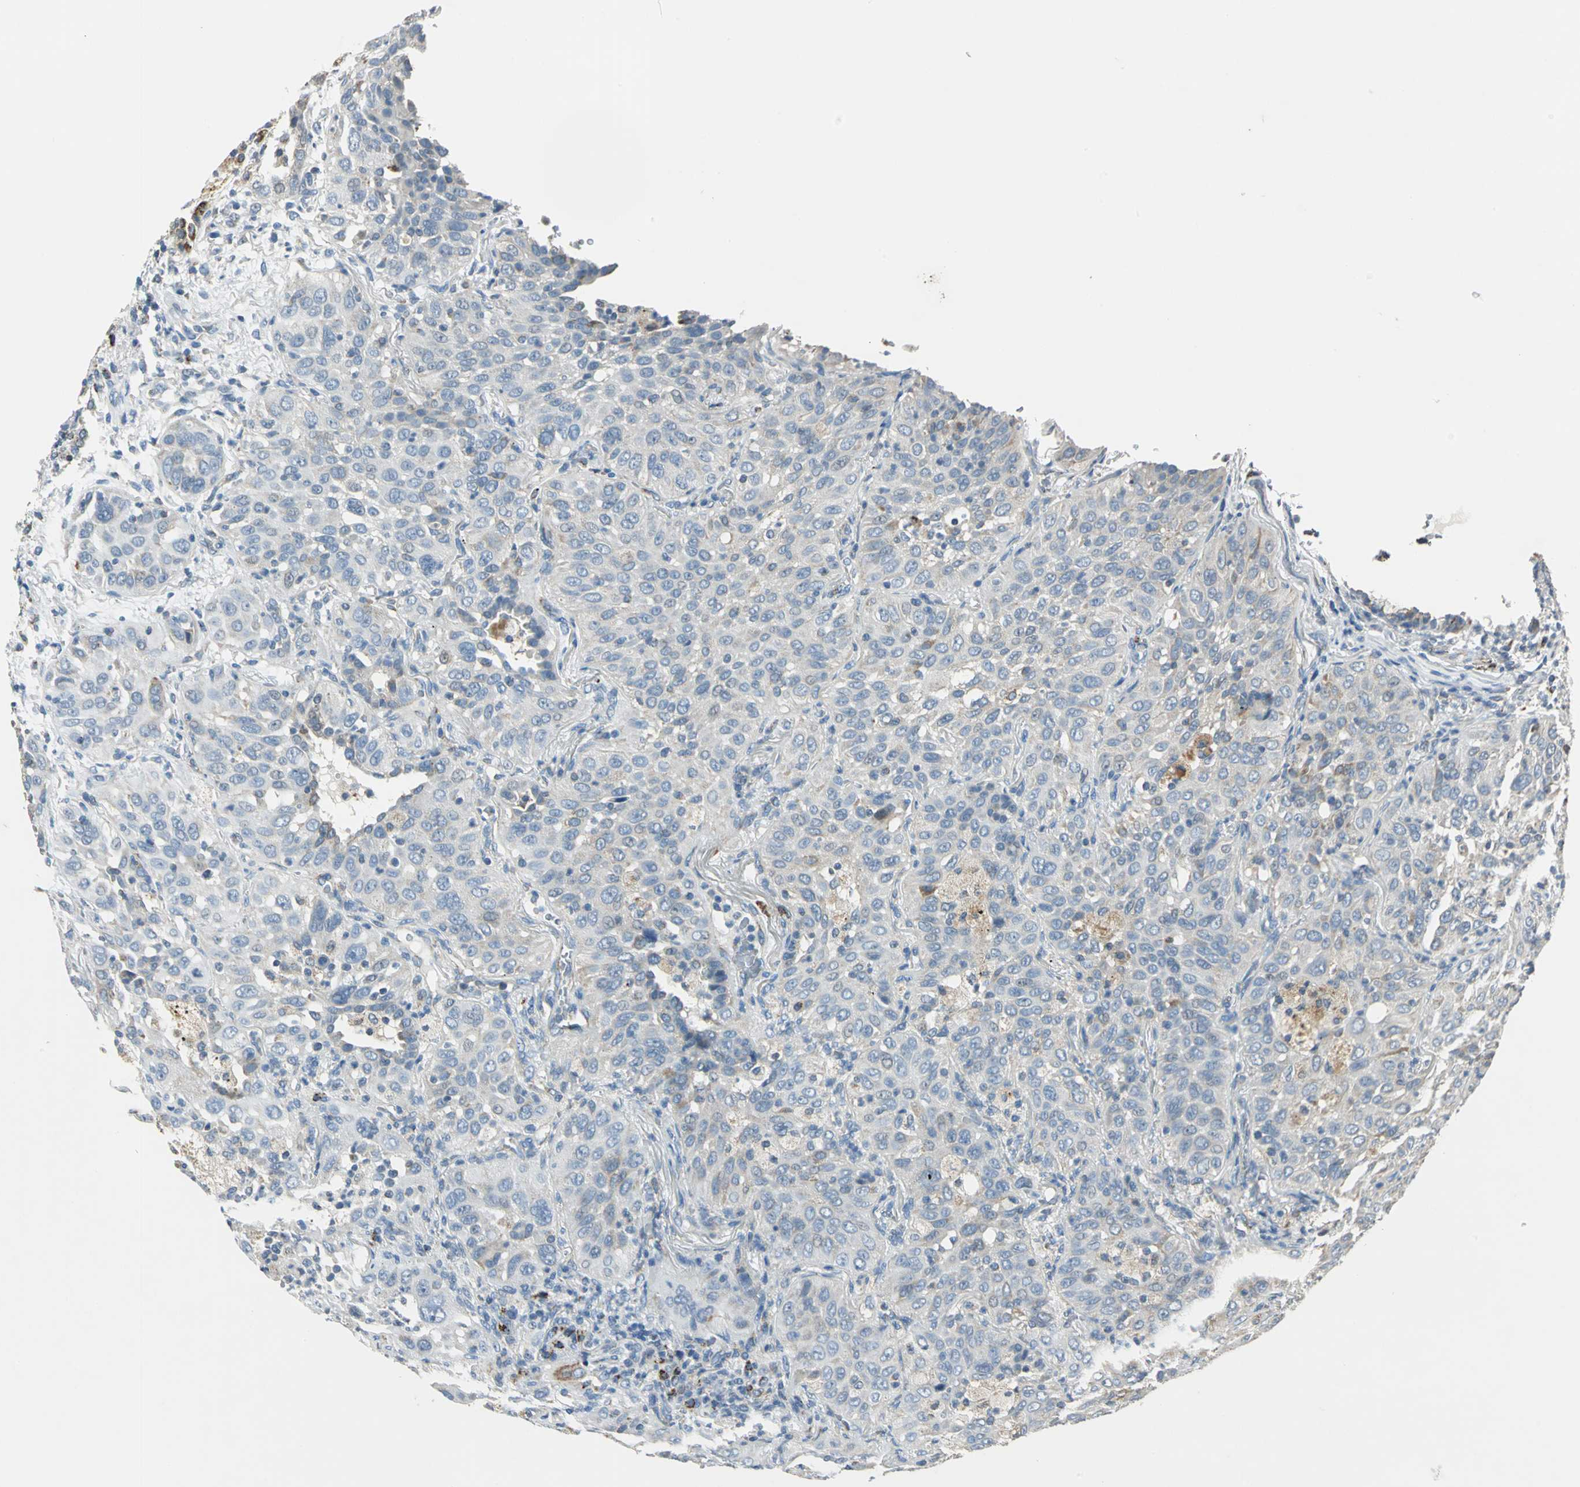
{"staining": {"intensity": "weak", "quantity": "<25%", "location": "cytoplasmic/membranous"}, "tissue": "lung cancer", "cell_type": "Tumor cells", "image_type": "cancer", "snomed": [{"axis": "morphology", "description": "Squamous cell carcinoma, NOS"}, {"axis": "topography", "description": "Lung"}], "caption": "Tumor cells show no significant staining in lung cancer.", "gene": "ACADM", "patient": {"sex": "female", "age": 67}}